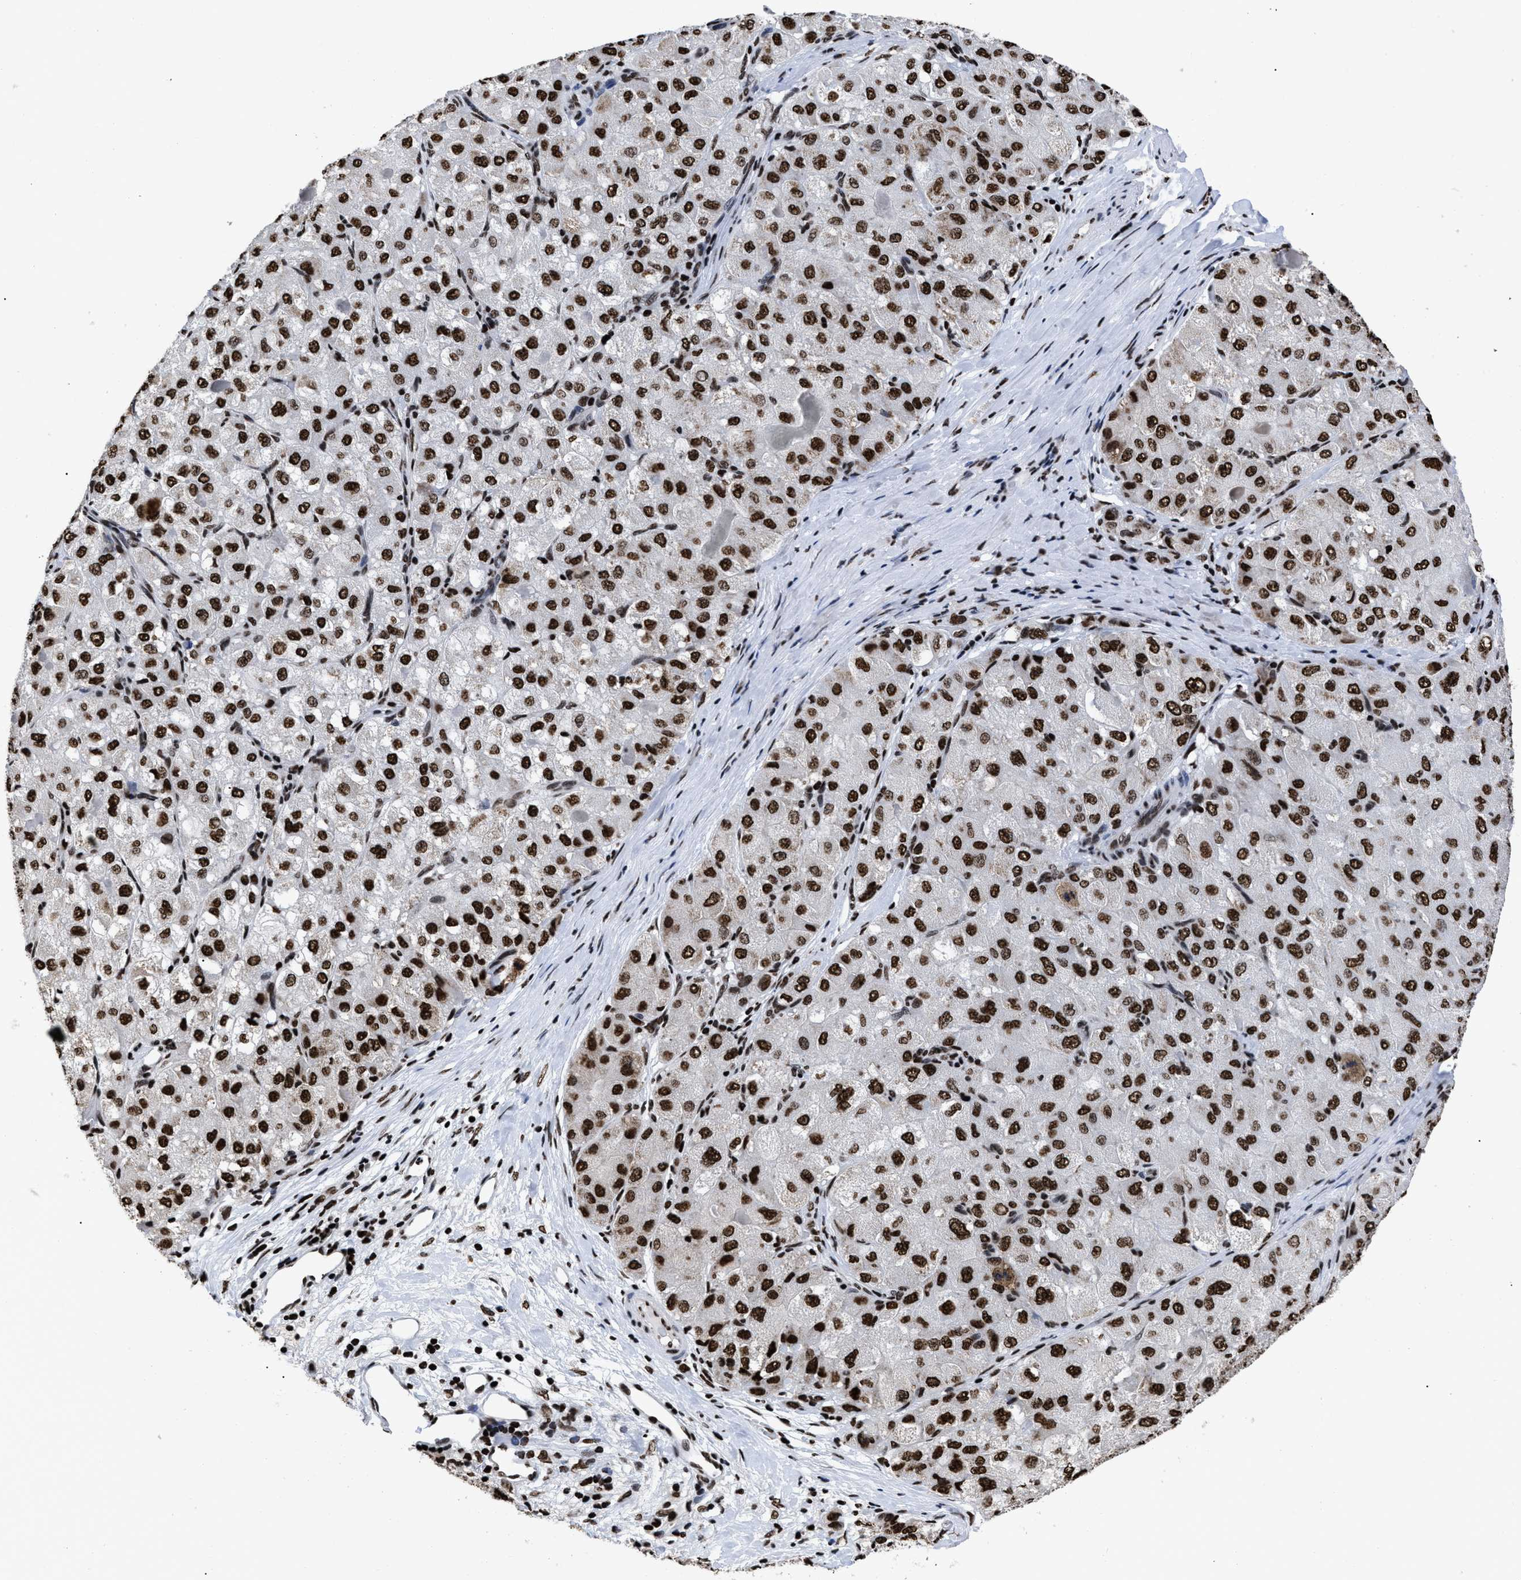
{"staining": {"intensity": "strong", "quantity": ">75%", "location": "nuclear"}, "tissue": "liver cancer", "cell_type": "Tumor cells", "image_type": "cancer", "snomed": [{"axis": "morphology", "description": "Carcinoma, Hepatocellular, NOS"}, {"axis": "topography", "description": "Liver"}], "caption": "Immunohistochemical staining of human liver hepatocellular carcinoma shows high levels of strong nuclear protein staining in approximately >75% of tumor cells.", "gene": "CALHM3", "patient": {"sex": "male", "age": 80}}